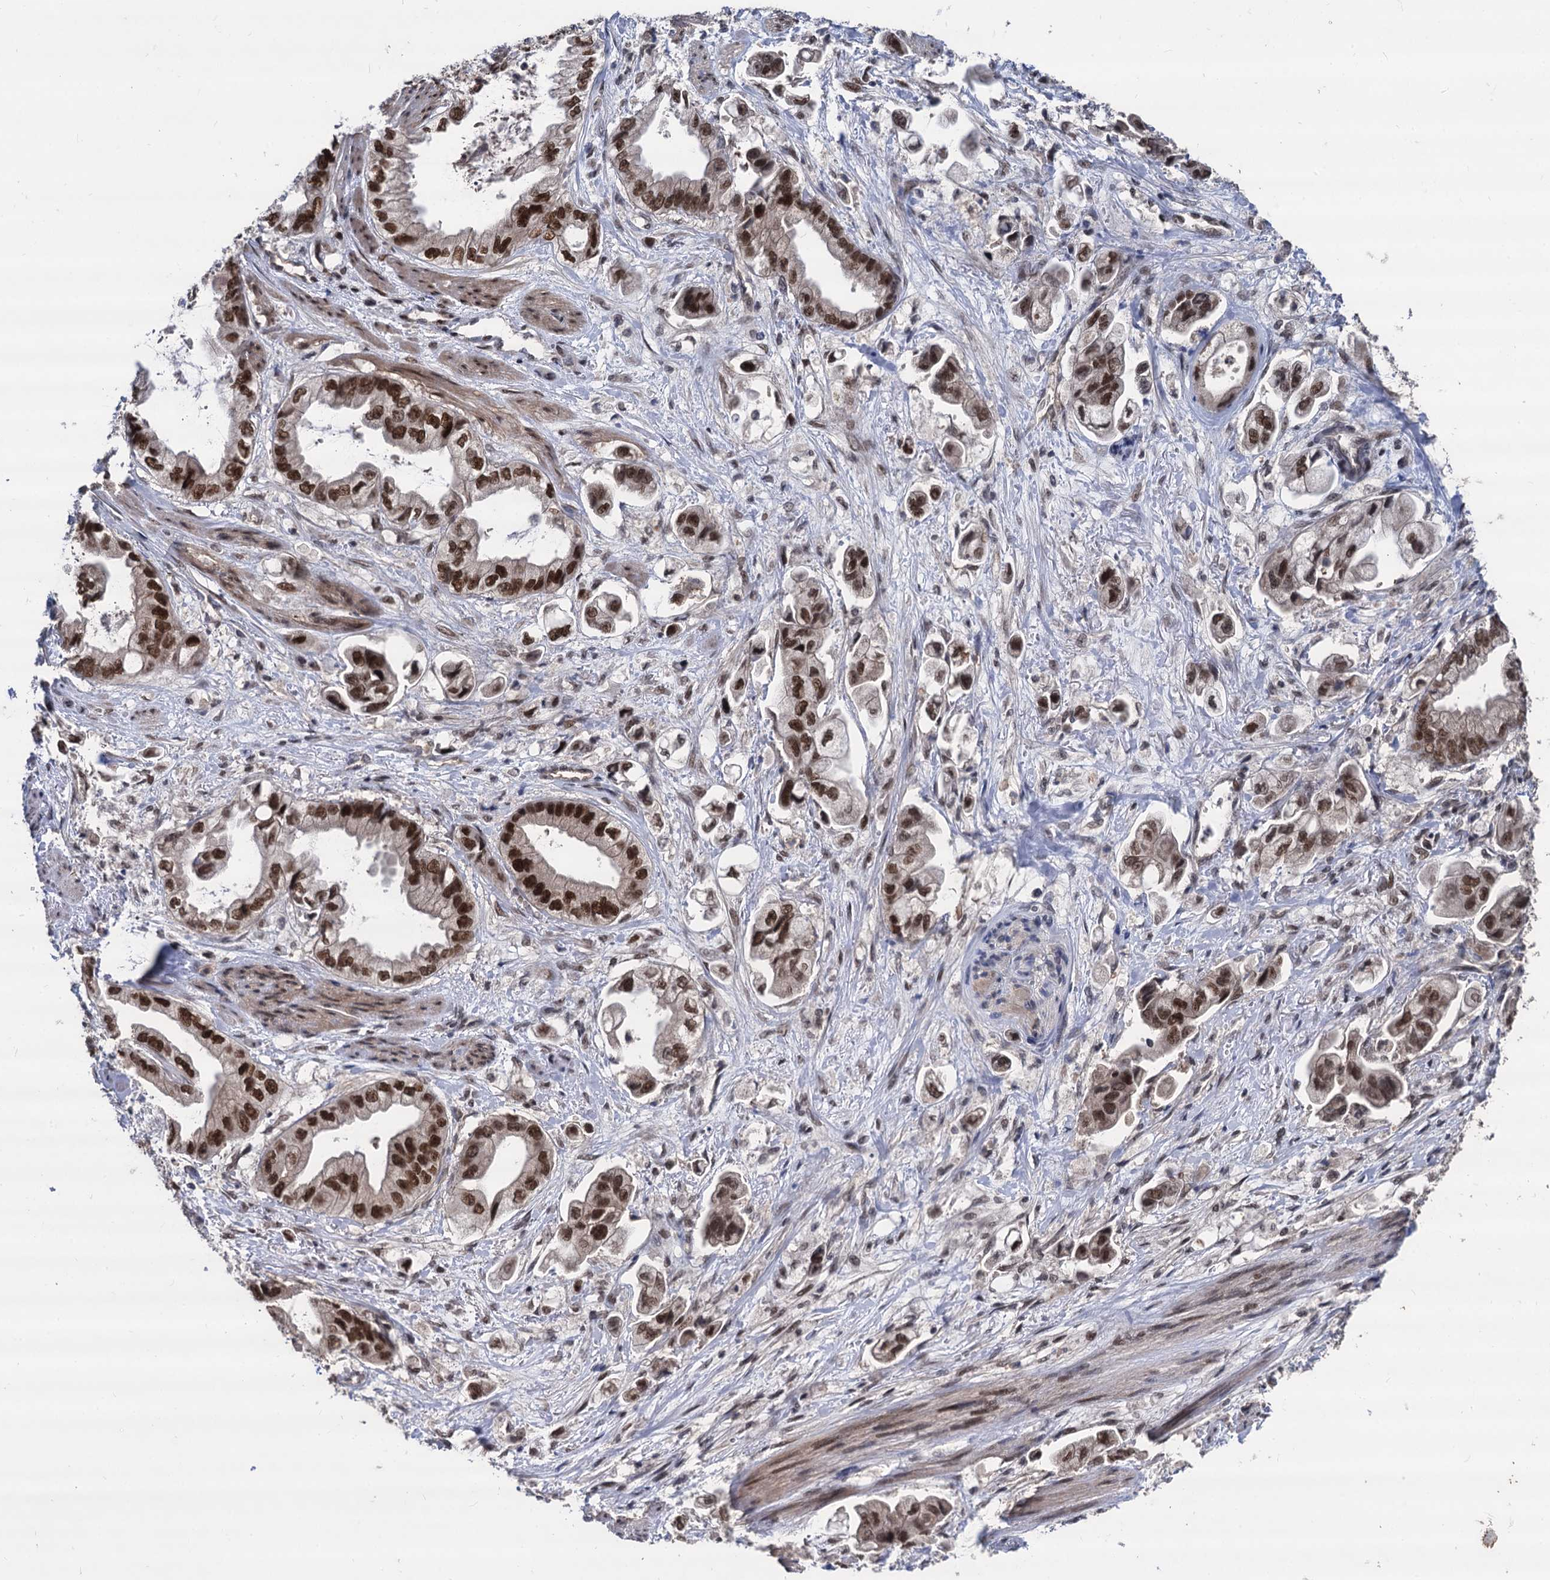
{"staining": {"intensity": "strong", "quantity": ">75%", "location": "nuclear"}, "tissue": "stomach cancer", "cell_type": "Tumor cells", "image_type": "cancer", "snomed": [{"axis": "morphology", "description": "Adenocarcinoma, NOS"}, {"axis": "topography", "description": "Stomach"}], "caption": "Tumor cells show high levels of strong nuclear positivity in about >75% of cells in adenocarcinoma (stomach).", "gene": "GALNT11", "patient": {"sex": "male", "age": 62}}